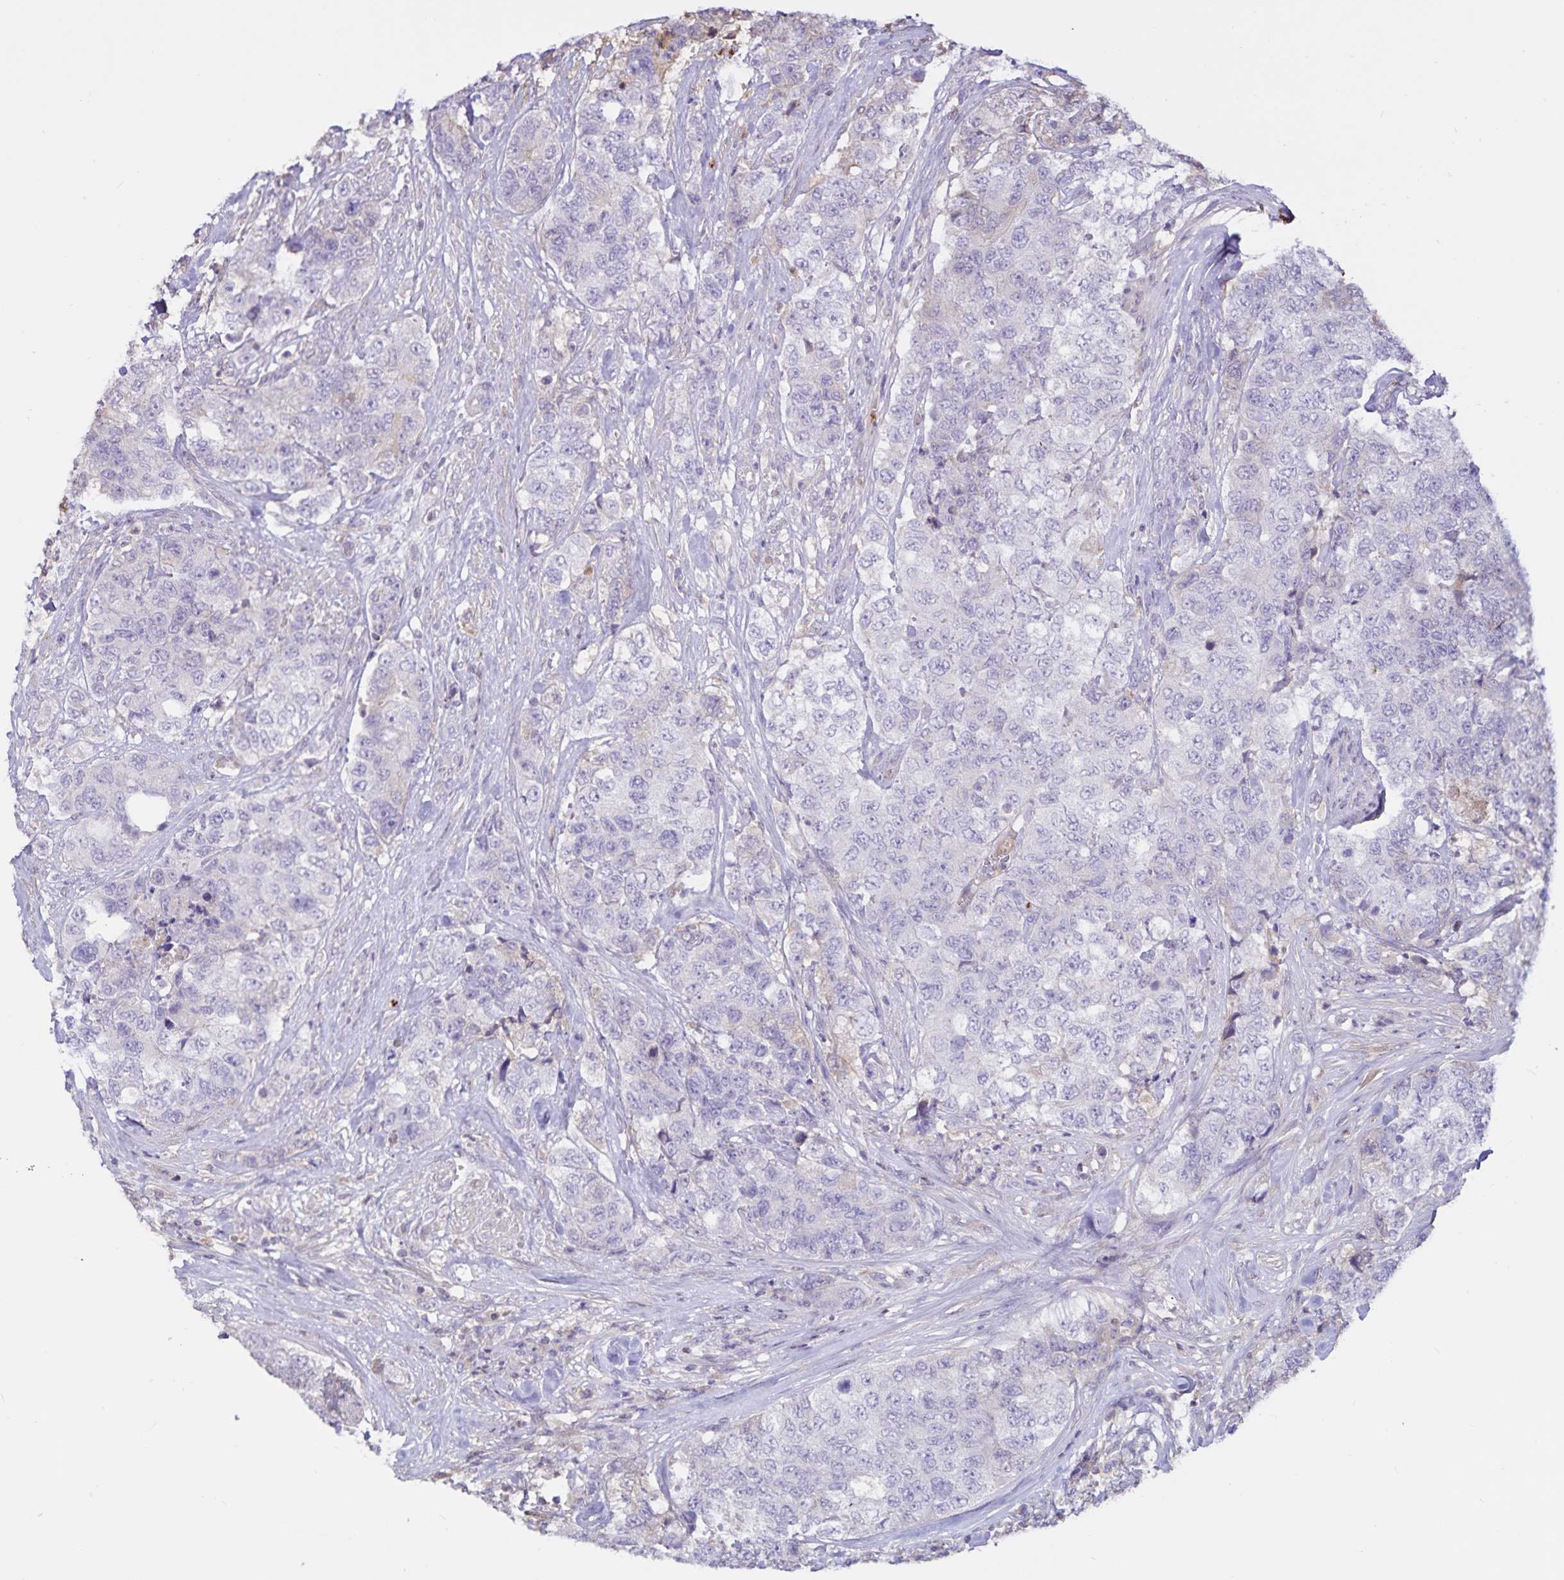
{"staining": {"intensity": "negative", "quantity": "none", "location": "none"}, "tissue": "urothelial cancer", "cell_type": "Tumor cells", "image_type": "cancer", "snomed": [{"axis": "morphology", "description": "Urothelial carcinoma, High grade"}, {"axis": "topography", "description": "Urinary bladder"}], "caption": "DAB (3,3'-diaminobenzidine) immunohistochemical staining of high-grade urothelial carcinoma displays no significant staining in tumor cells. (DAB (3,3'-diaminobenzidine) immunohistochemistry with hematoxylin counter stain).", "gene": "FGG", "patient": {"sex": "female", "age": 78}}